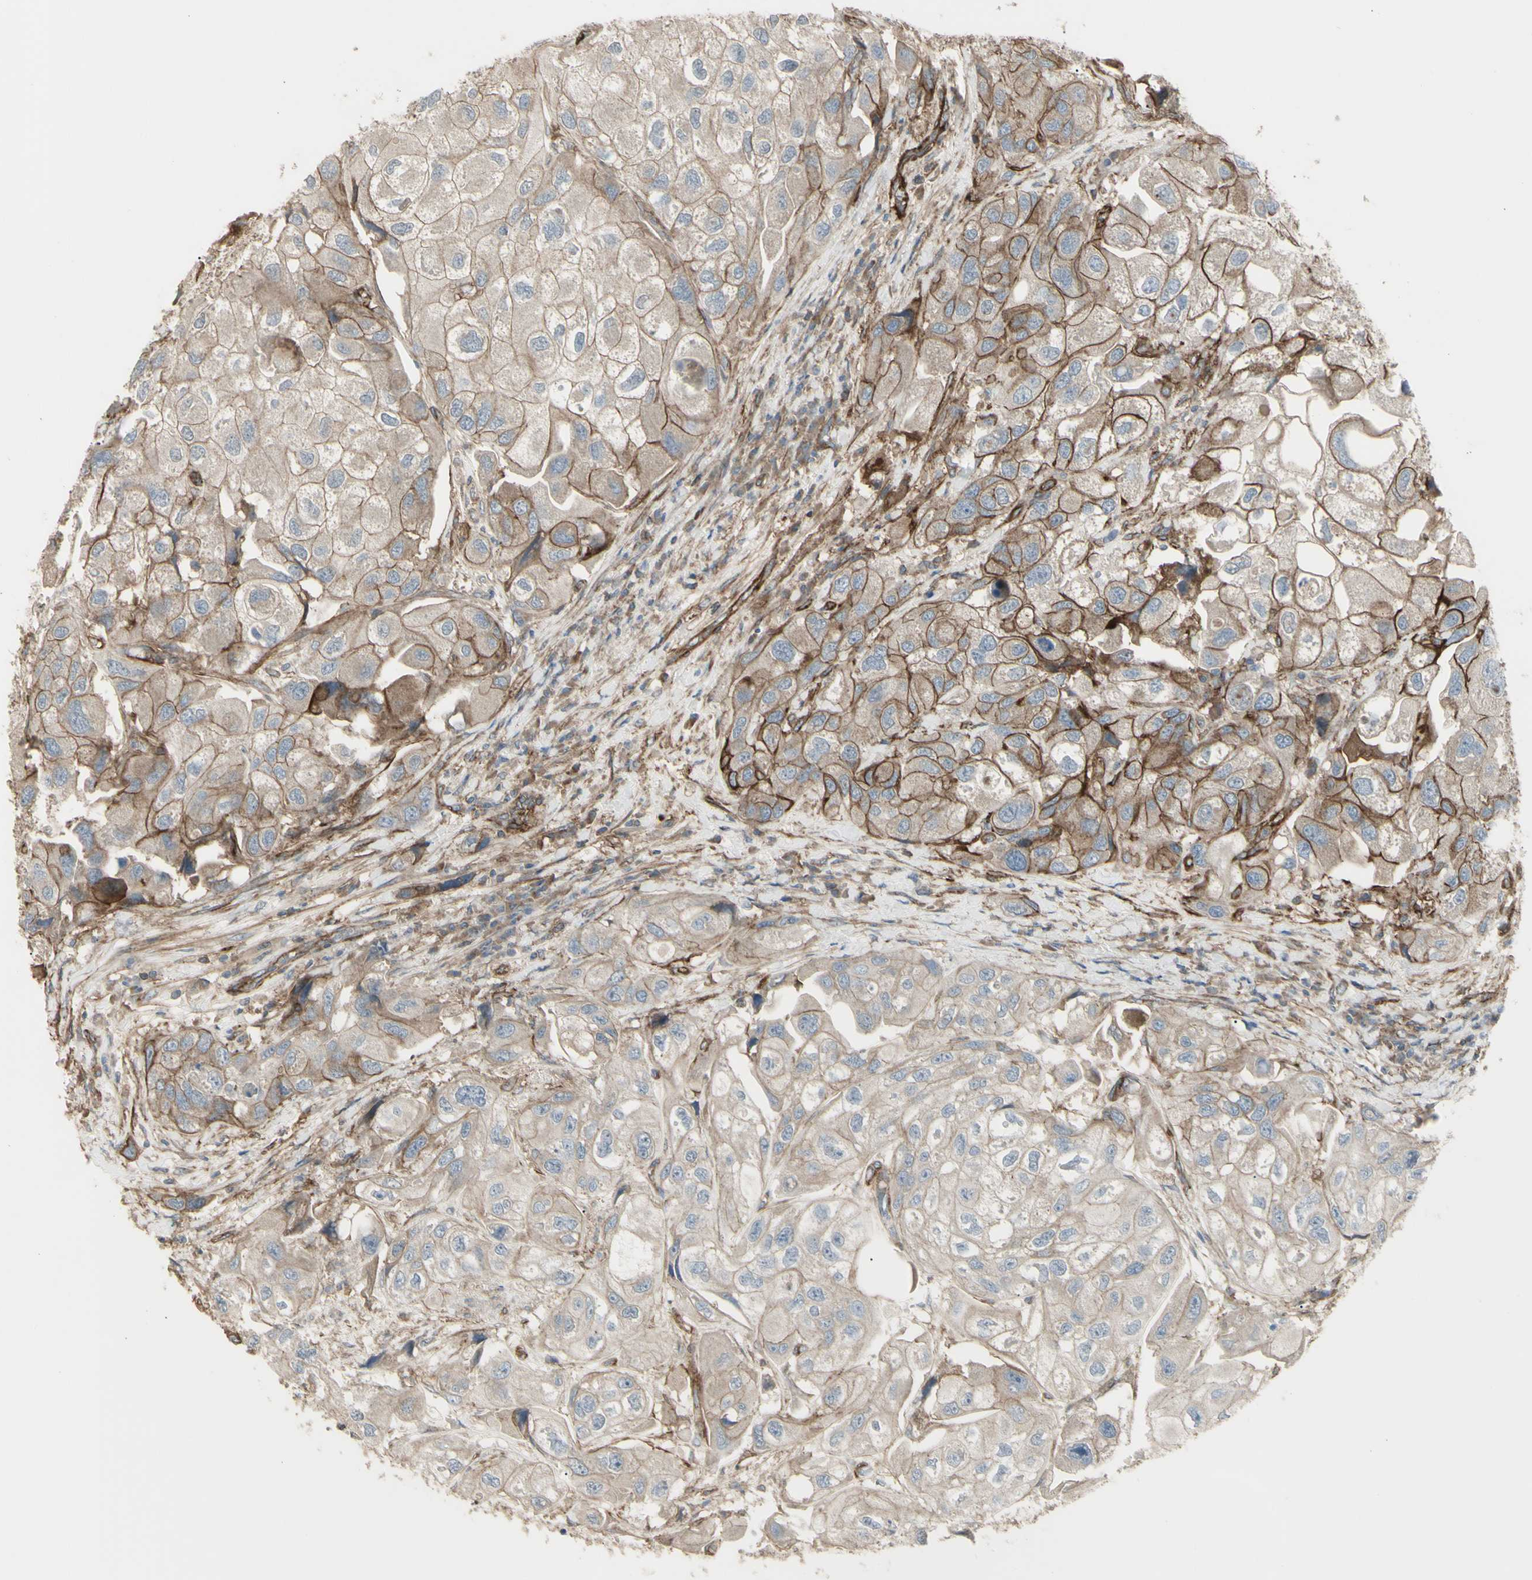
{"staining": {"intensity": "moderate", "quantity": "25%-75%", "location": "cytoplasmic/membranous"}, "tissue": "urothelial cancer", "cell_type": "Tumor cells", "image_type": "cancer", "snomed": [{"axis": "morphology", "description": "Urothelial carcinoma, High grade"}, {"axis": "topography", "description": "Urinary bladder"}], "caption": "Urothelial carcinoma (high-grade) stained with IHC demonstrates moderate cytoplasmic/membranous staining in approximately 25%-75% of tumor cells.", "gene": "CD276", "patient": {"sex": "female", "age": 64}}